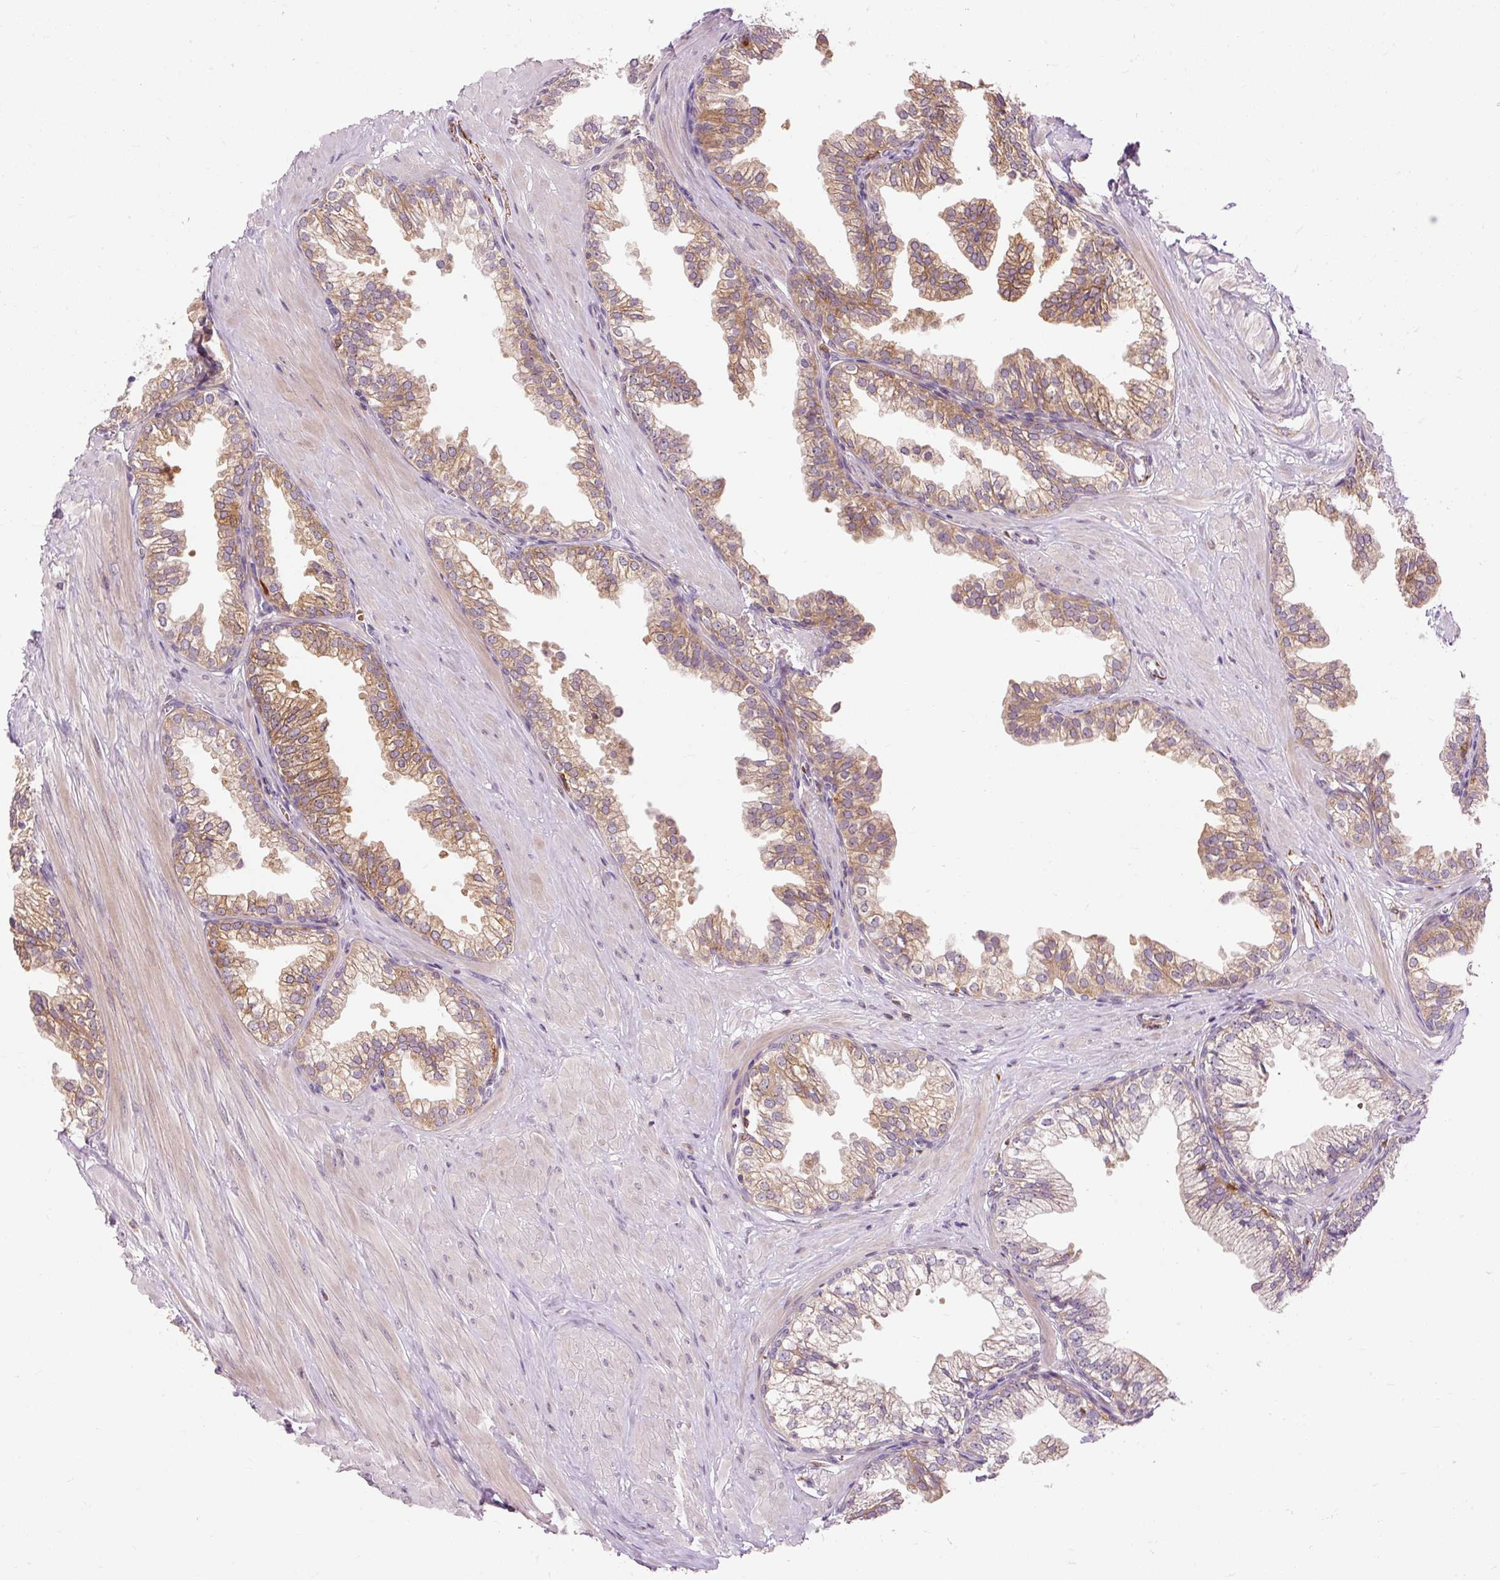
{"staining": {"intensity": "moderate", "quantity": "25%-75%", "location": "cytoplasmic/membranous"}, "tissue": "prostate", "cell_type": "Glandular cells", "image_type": "normal", "snomed": [{"axis": "morphology", "description": "Normal tissue, NOS"}, {"axis": "topography", "description": "Prostate"}, {"axis": "topography", "description": "Peripheral nerve tissue"}], "caption": "Protein expression by immunohistochemistry demonstrates moderate cytoplasmic/membranous expression in about 25%-75% of glandular cells in normal prostate. Immunohistochemistry (ihc) stains the protein of interest in brown and the nuclei are stained blue.", "gene": "CEBPZ", "patient": {"sex": "male", "age": 55}}